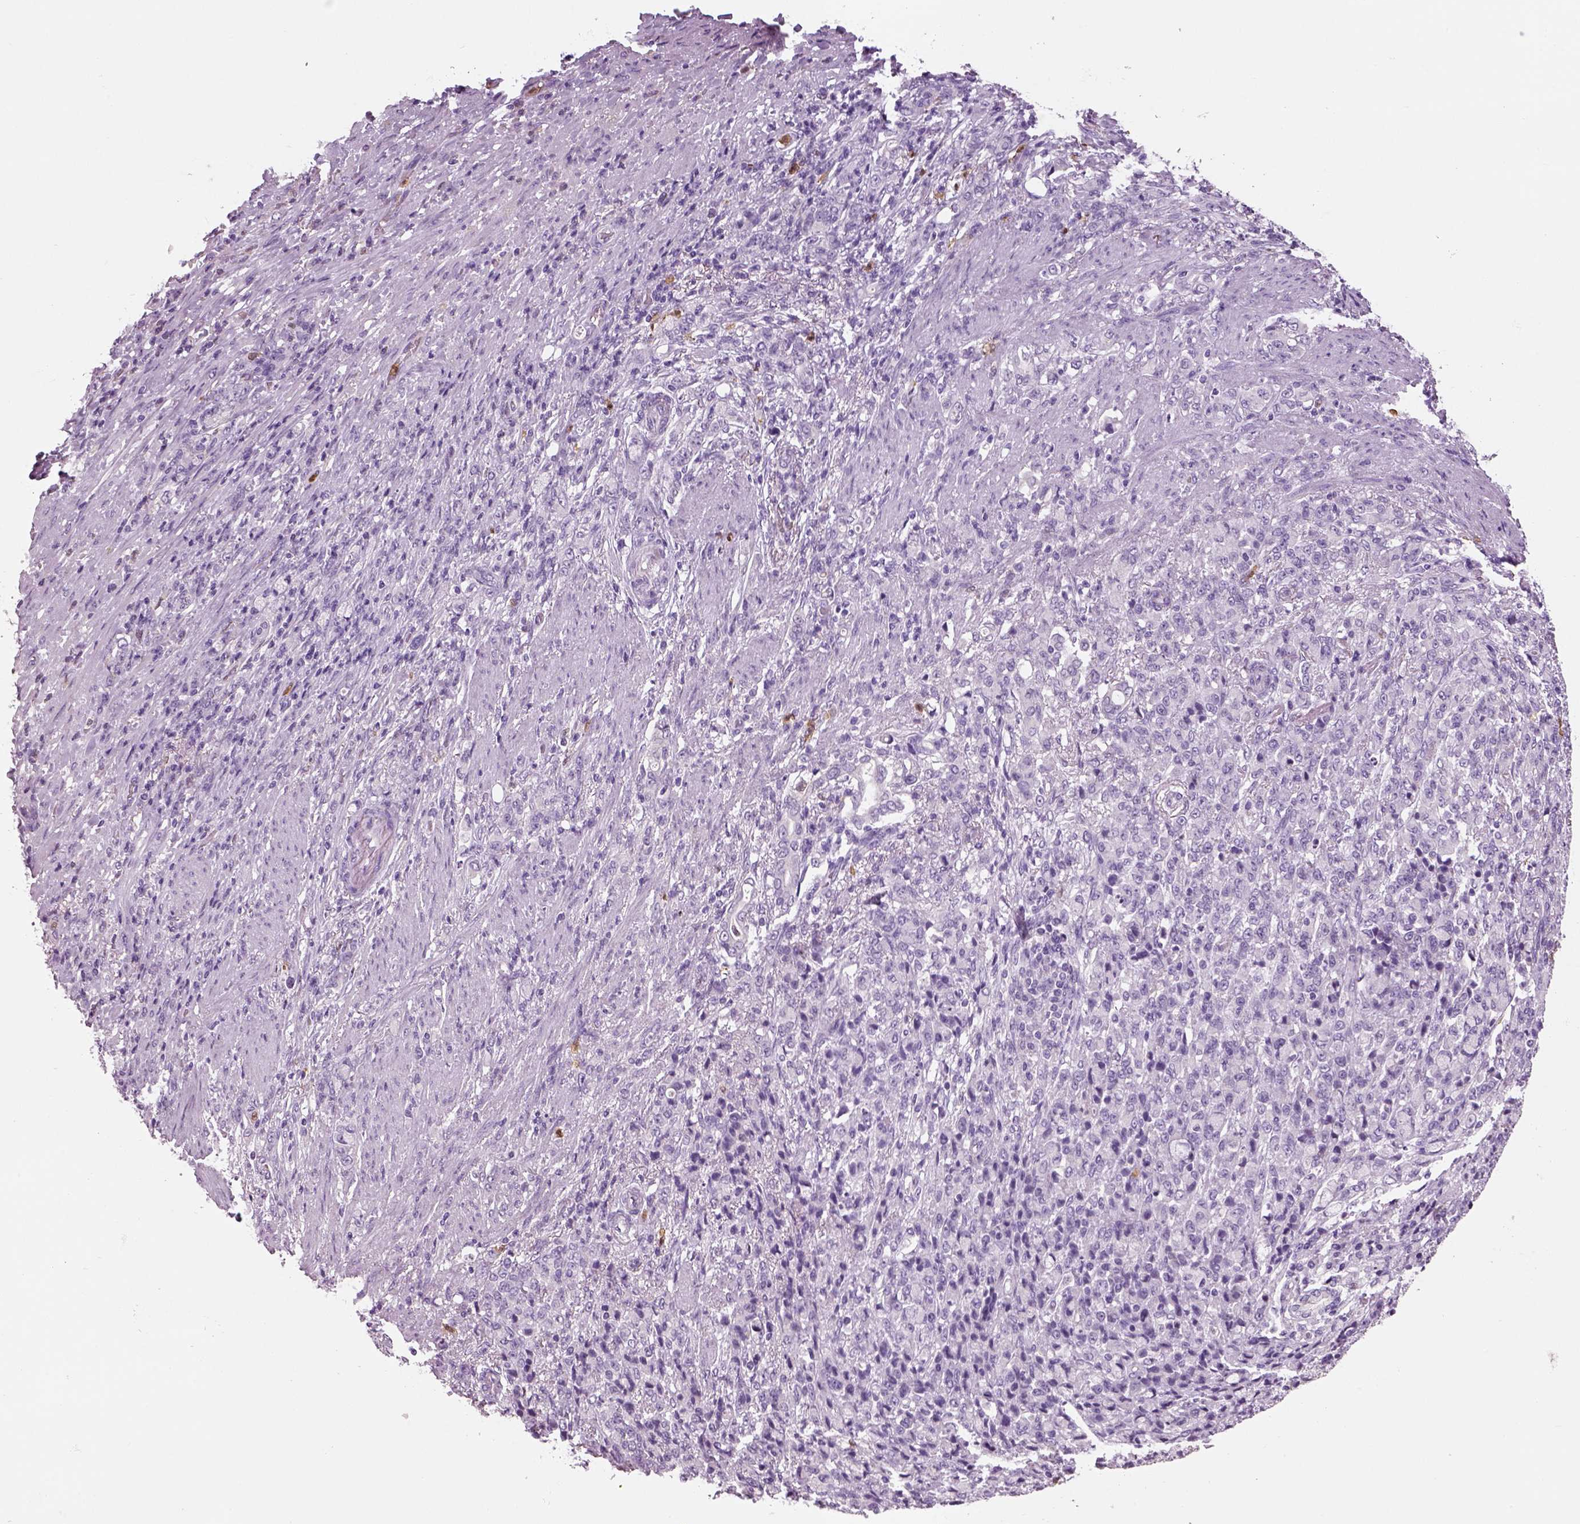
{"staining": {"intensity": "negative", "quantity": "none", "location": "none"}, "tissue": "stomach cancer", "cell_type": "Tumor cells", "image_type": "cancer", "snomed": [{"axis": "morphology", "description": "Adenocarcinoma, NOS"}, {"axis": "topography", "description": "Stomach"}], "caption": "Tumor cells are negative for protein expression in human adenocarcinoma (stomach). The staining is performed using DAB (3,3'-diaminobenzidine) brown chromogen with nuclei counter-stained in using hematoxylin.", "gene": "NECAB2", "patient": {"sex": "female", "age": 79}}